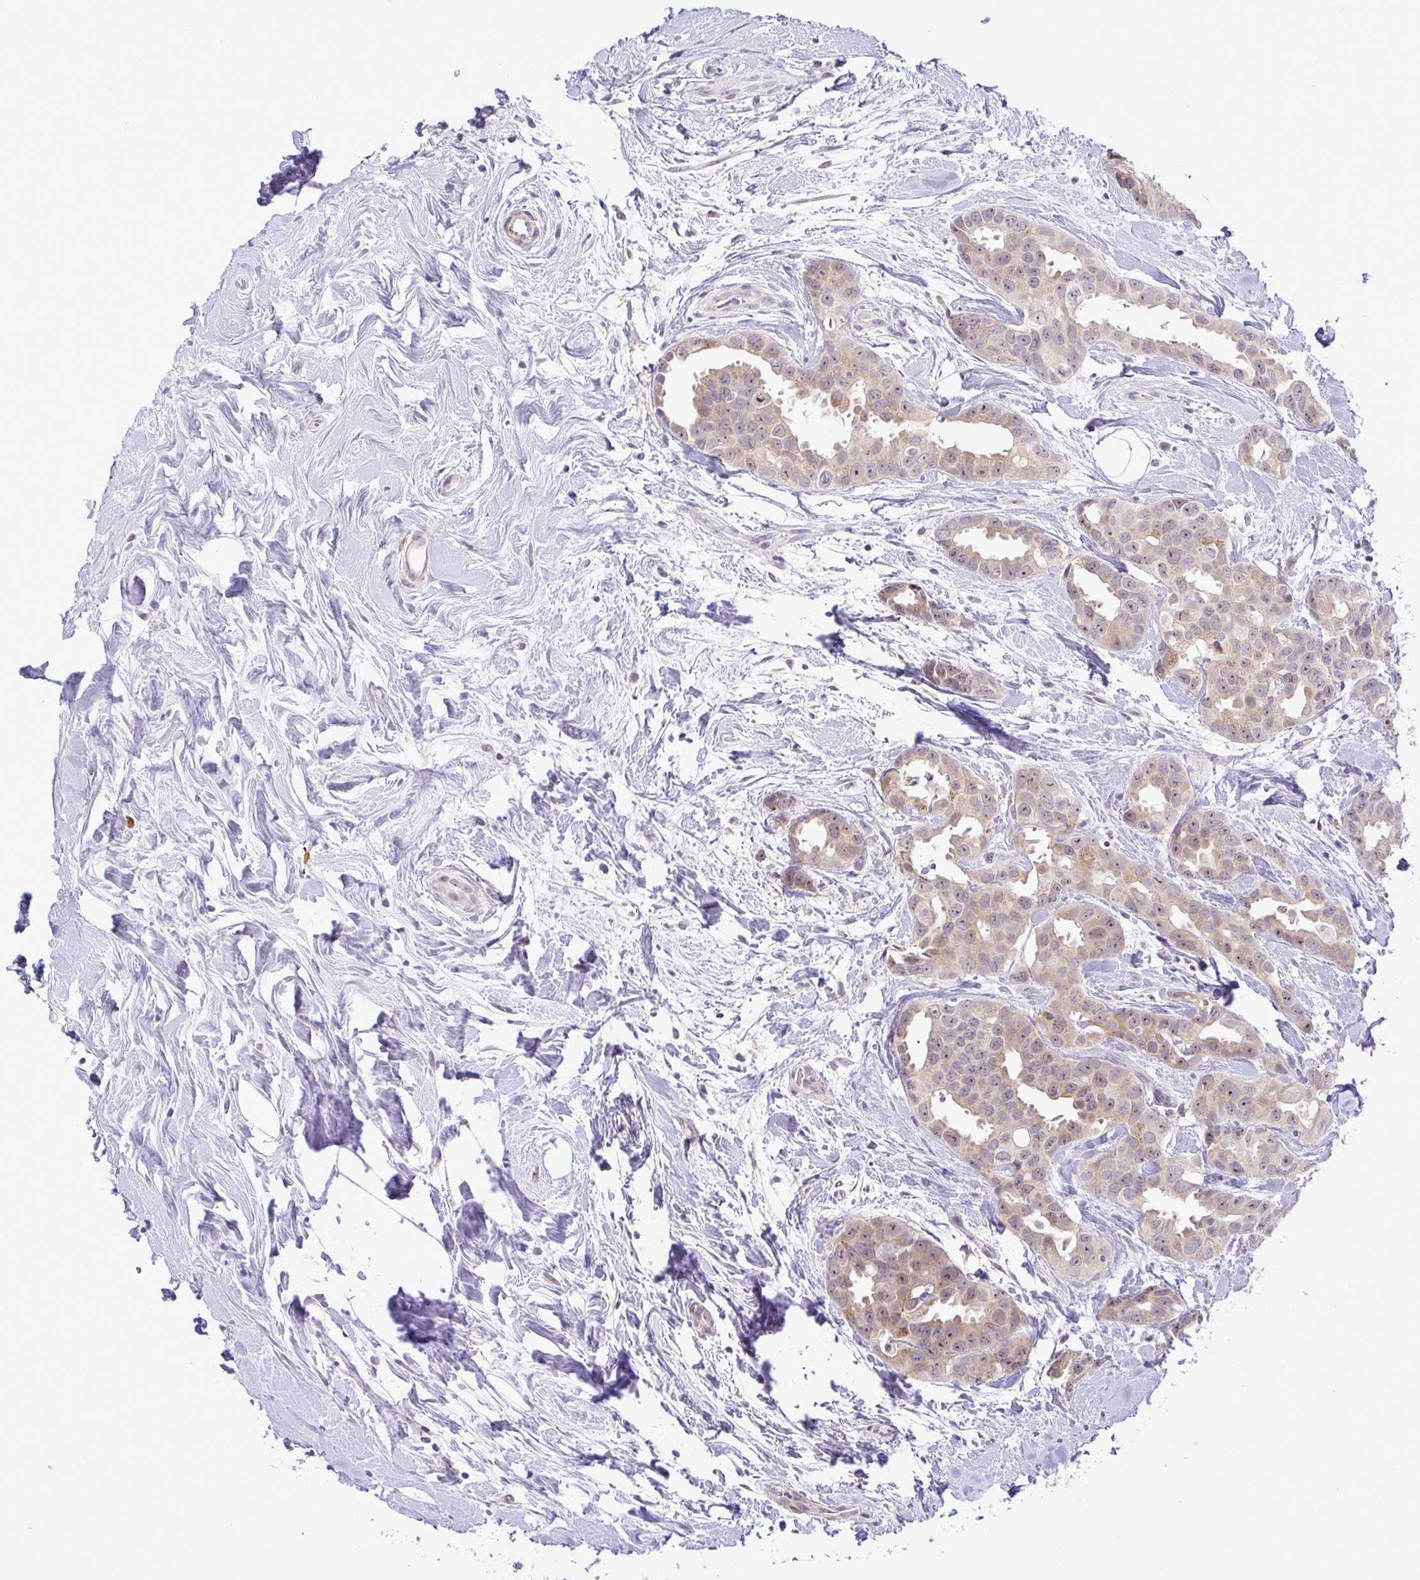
{"staining": {"intensity": "weak", "quantity": ">75%", "location": "cytoplasmic/membranous,nuclear"}, "tissue": "breast cancer", "cell_type": "Tumor cells", "image_type": "cancer", "snomed": [{"axis": "morphology", "description": "Duct carcinoma"}, {"axis": "topography", "description": "Breast"}], "caption": "Immunohistochemical staining of breast cancer (invasive ductal carcinoma) displays low levels of weak cytoplasmic/membranous and nuclear positivity in about >75% of tumor cells.", "gene": "RSL24D1", "patient": {"sex": "female", "age": 45}}